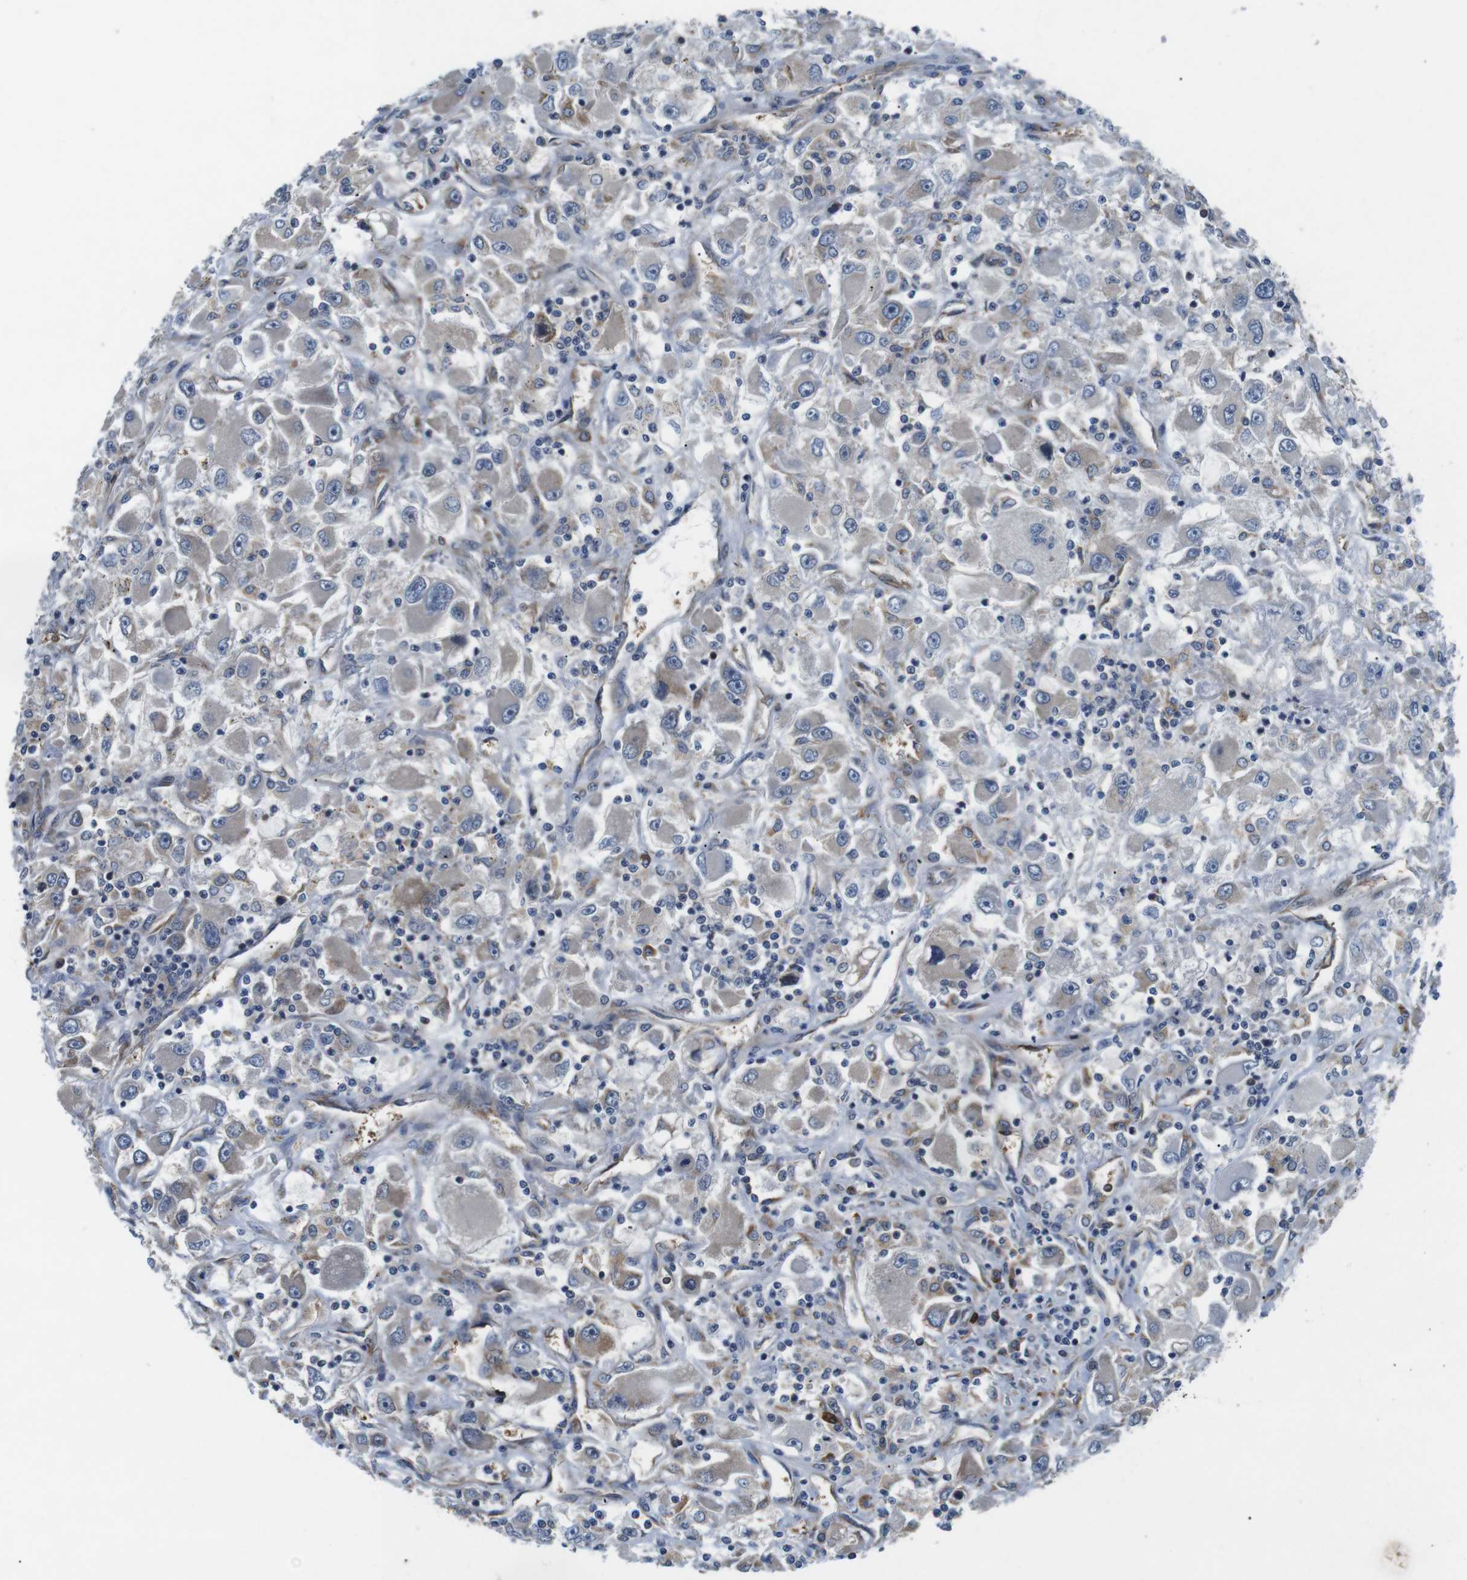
{"staining": {"intensity": "negative", "quantity": "none", "location": "none"}, "tissue": "renal cancer", "cell_type": "Tumor cells", "image_type": "cancer", "snomed": [{"axis": "morphology", "description": "Adenocarcinoma, NOS"}, {"axis": "topography", "description": "Kidney"}], "caption": "Tumor cells are negative for brown protein staining in renal cancer.", "gene": "JAK1", "patient": {"sex": "female", "age": 52}}